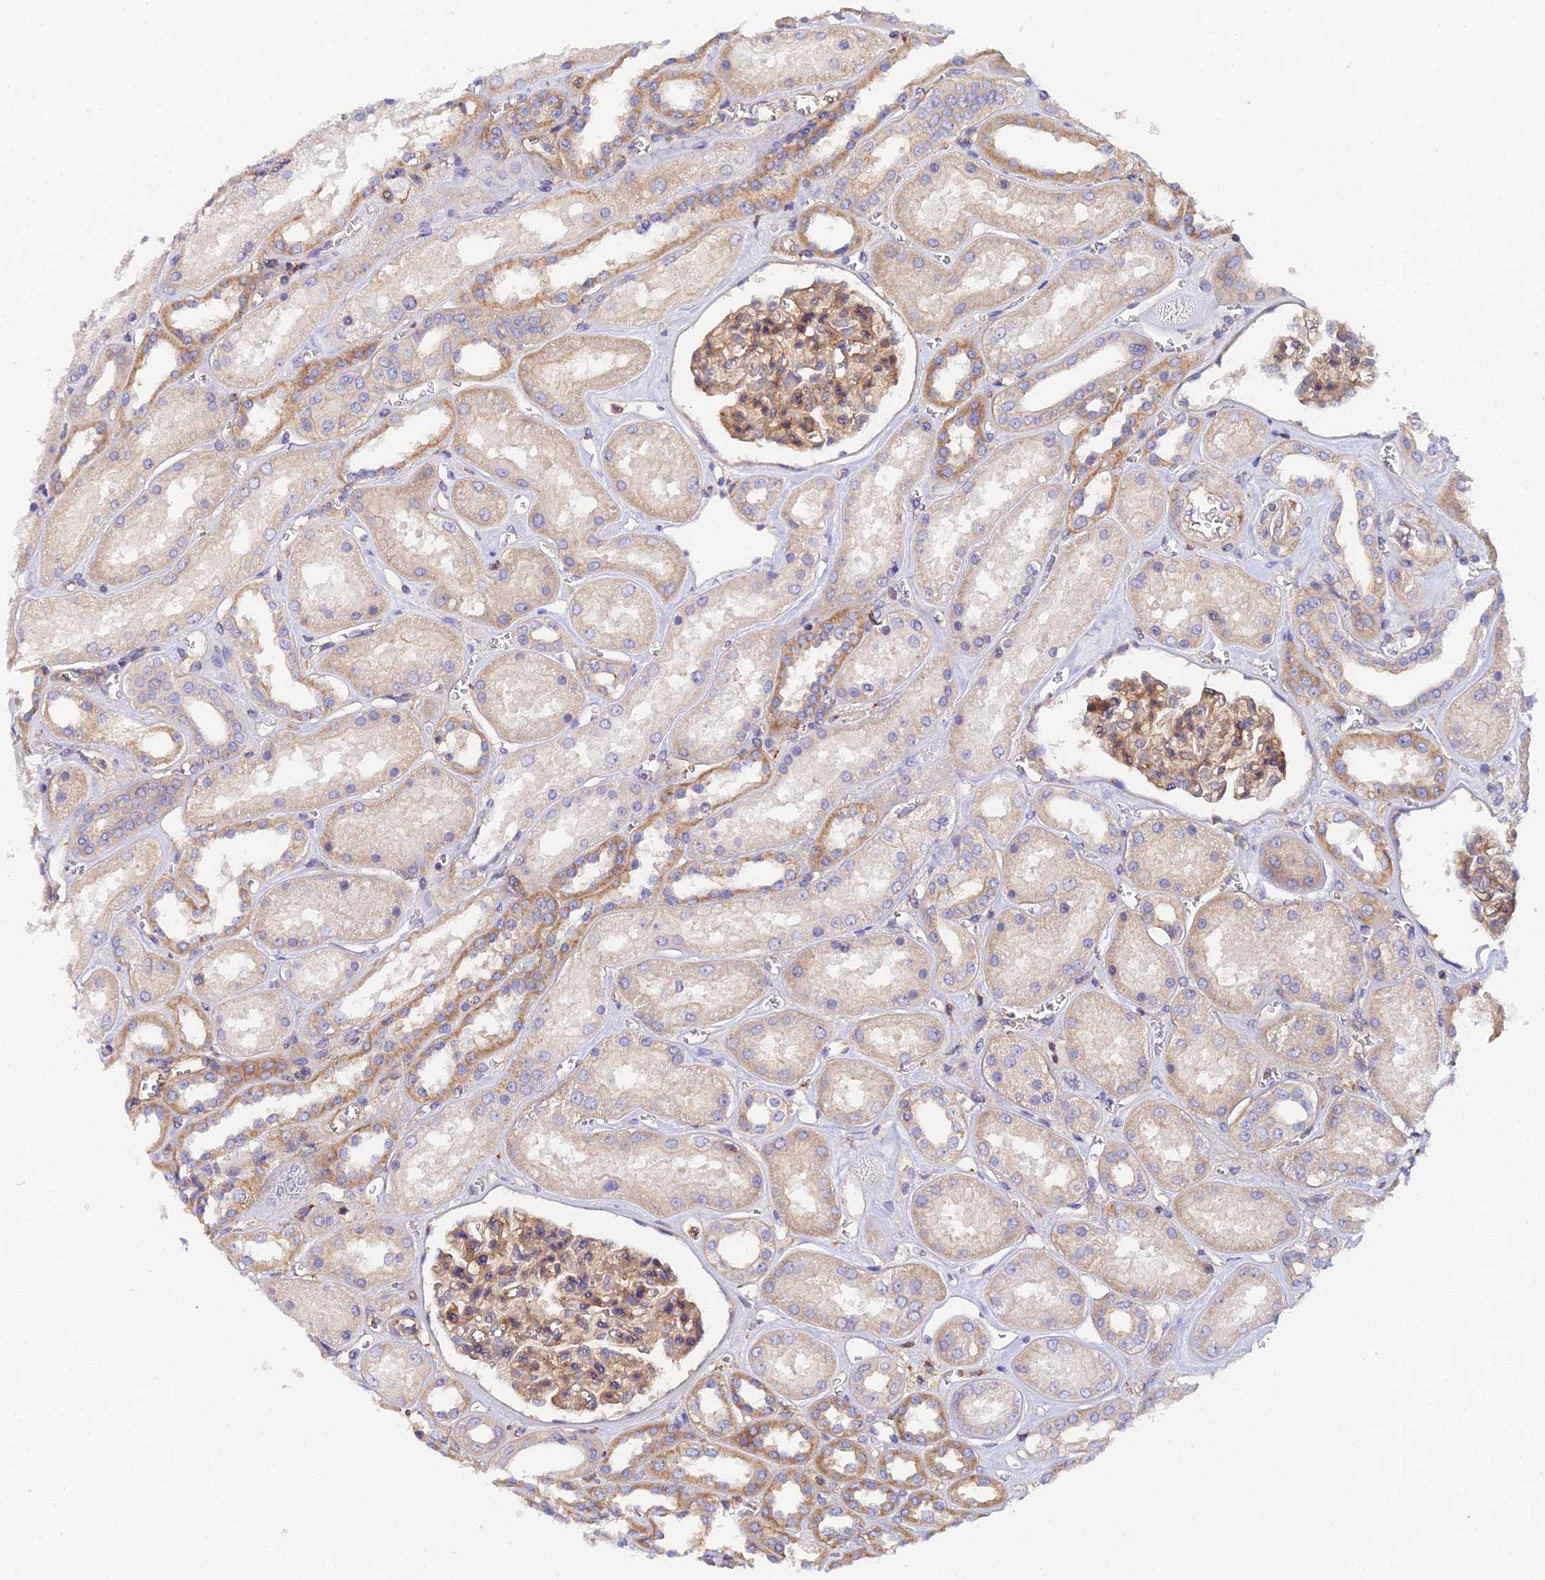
{"staining": {"intensity": "moderate", "quantity": "25%-75%", "location": "cytoplasmic/membranous"}, "tissue": "kidney", "cell_type": "Cells in glomeruli", "image_type": "normal", "snomed": [{"axis": "morphology", "description": "Normal tissue, NOS"}, {"axis": "morphology", "description": "Adenocarcinoma, NOS"}, {"axis": "topography", "description": "Kidney"}], "caption": "Protein staining exhibits moderate cytoplasmic/membranous positivity in about 25%-75% of cells in glomeruli in unremarkable kidney.", "gene": "GNG5B", "patient": {"sex": "female", "age": 68}}